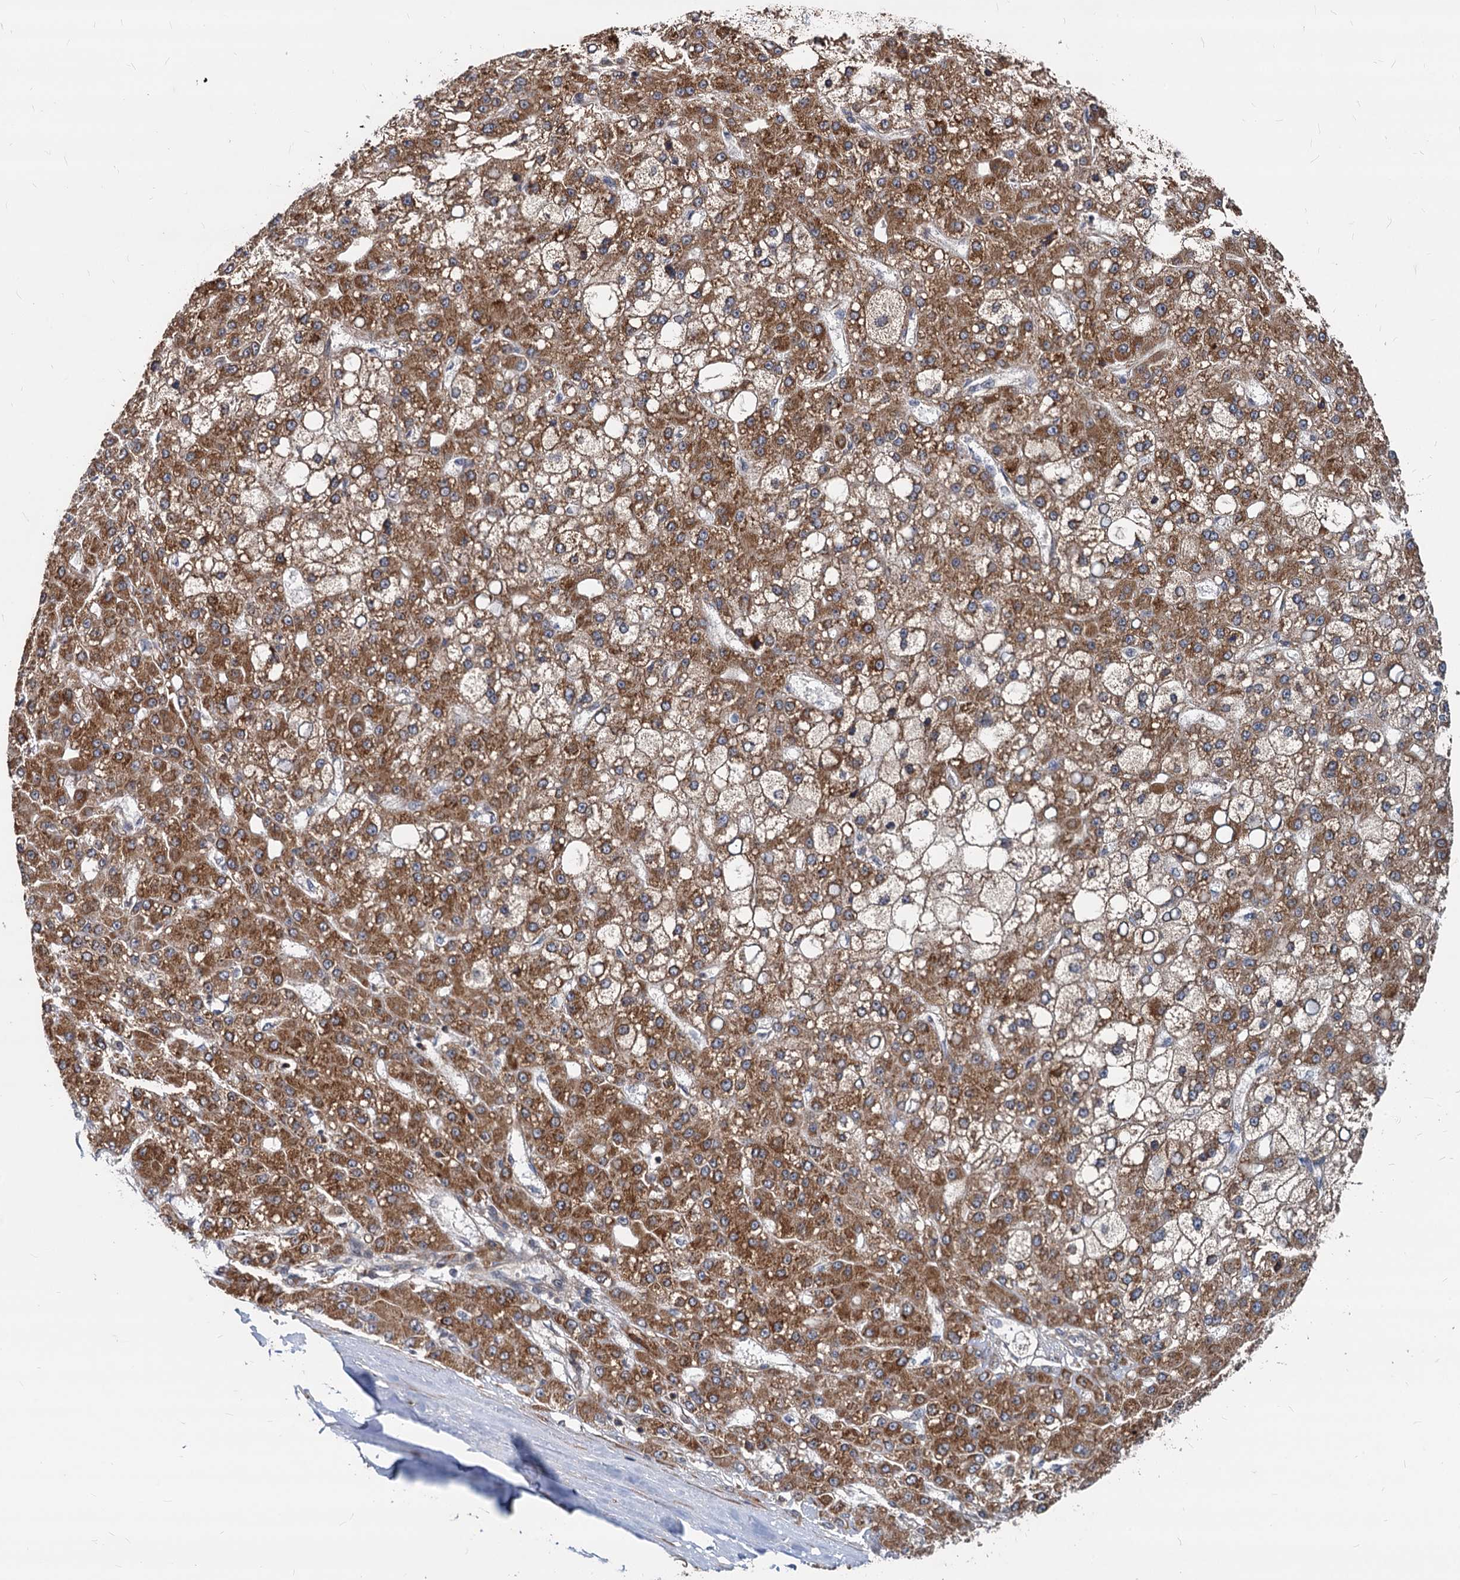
{"staining": {"intensity": "moderate", "quantity": ">75%", "location": "cytoplasmic/membranous"}, "tissue": "liver cancer", "cell_type": "Tumor cells", "image_type": "cancer", "snomed": [{"axis": "morphology", "description": "Carcinoma, Hepatocellular, NOS"}, {"axis": "topography", "description": "Liver"}], "caption": "A brown stain shows moderate cytoplasmic/membranous staining of a protein in liver cancer tumor cells.", "gene": "STIM1", "patient": {"sex": "male", "age": 67}}